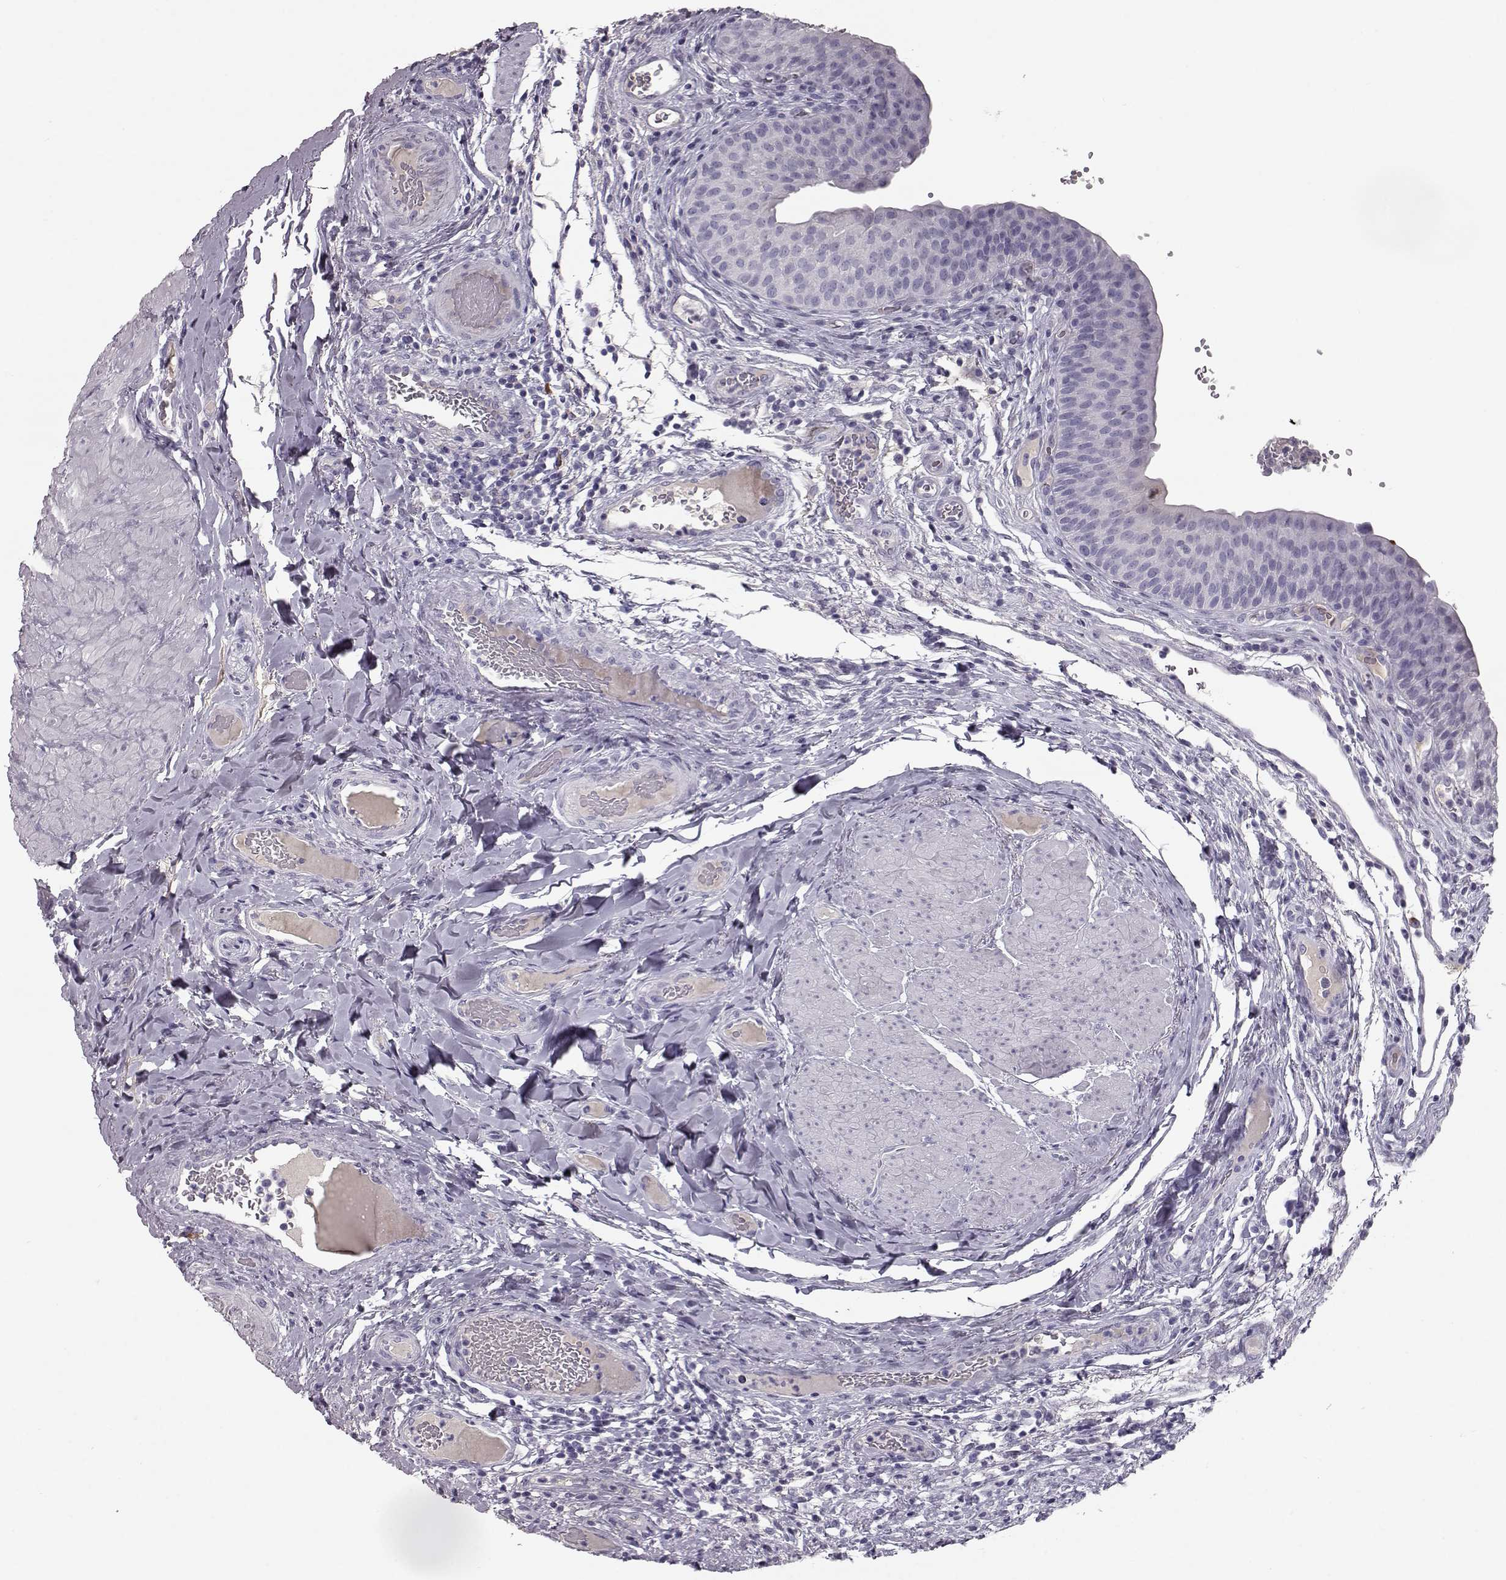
{"staining": {"intensity": "negative", "quantity": "none", "location": "none"}, "tissue": "urinary bladder", "cell_type": "Urothelial cells", "image_type": "normal", "snomed": [{"axis": "morphology", "description": "Normal tissue, NOS"}, {"axis": "topography", "description": "Urinary bladder"}], "caption": "High power microscopy histopathology image of an IHC photomicrograph of normal urinary bladder, revealing no significant expression in urothelial cells. (Stains: DAB immunohistochemistry (IHC) with hematoxylin counter stain, Microscopy: brightfield microscopy at high magnification).", "gene": "CCL19", "patient": {"sex": "male", "age": 66}}